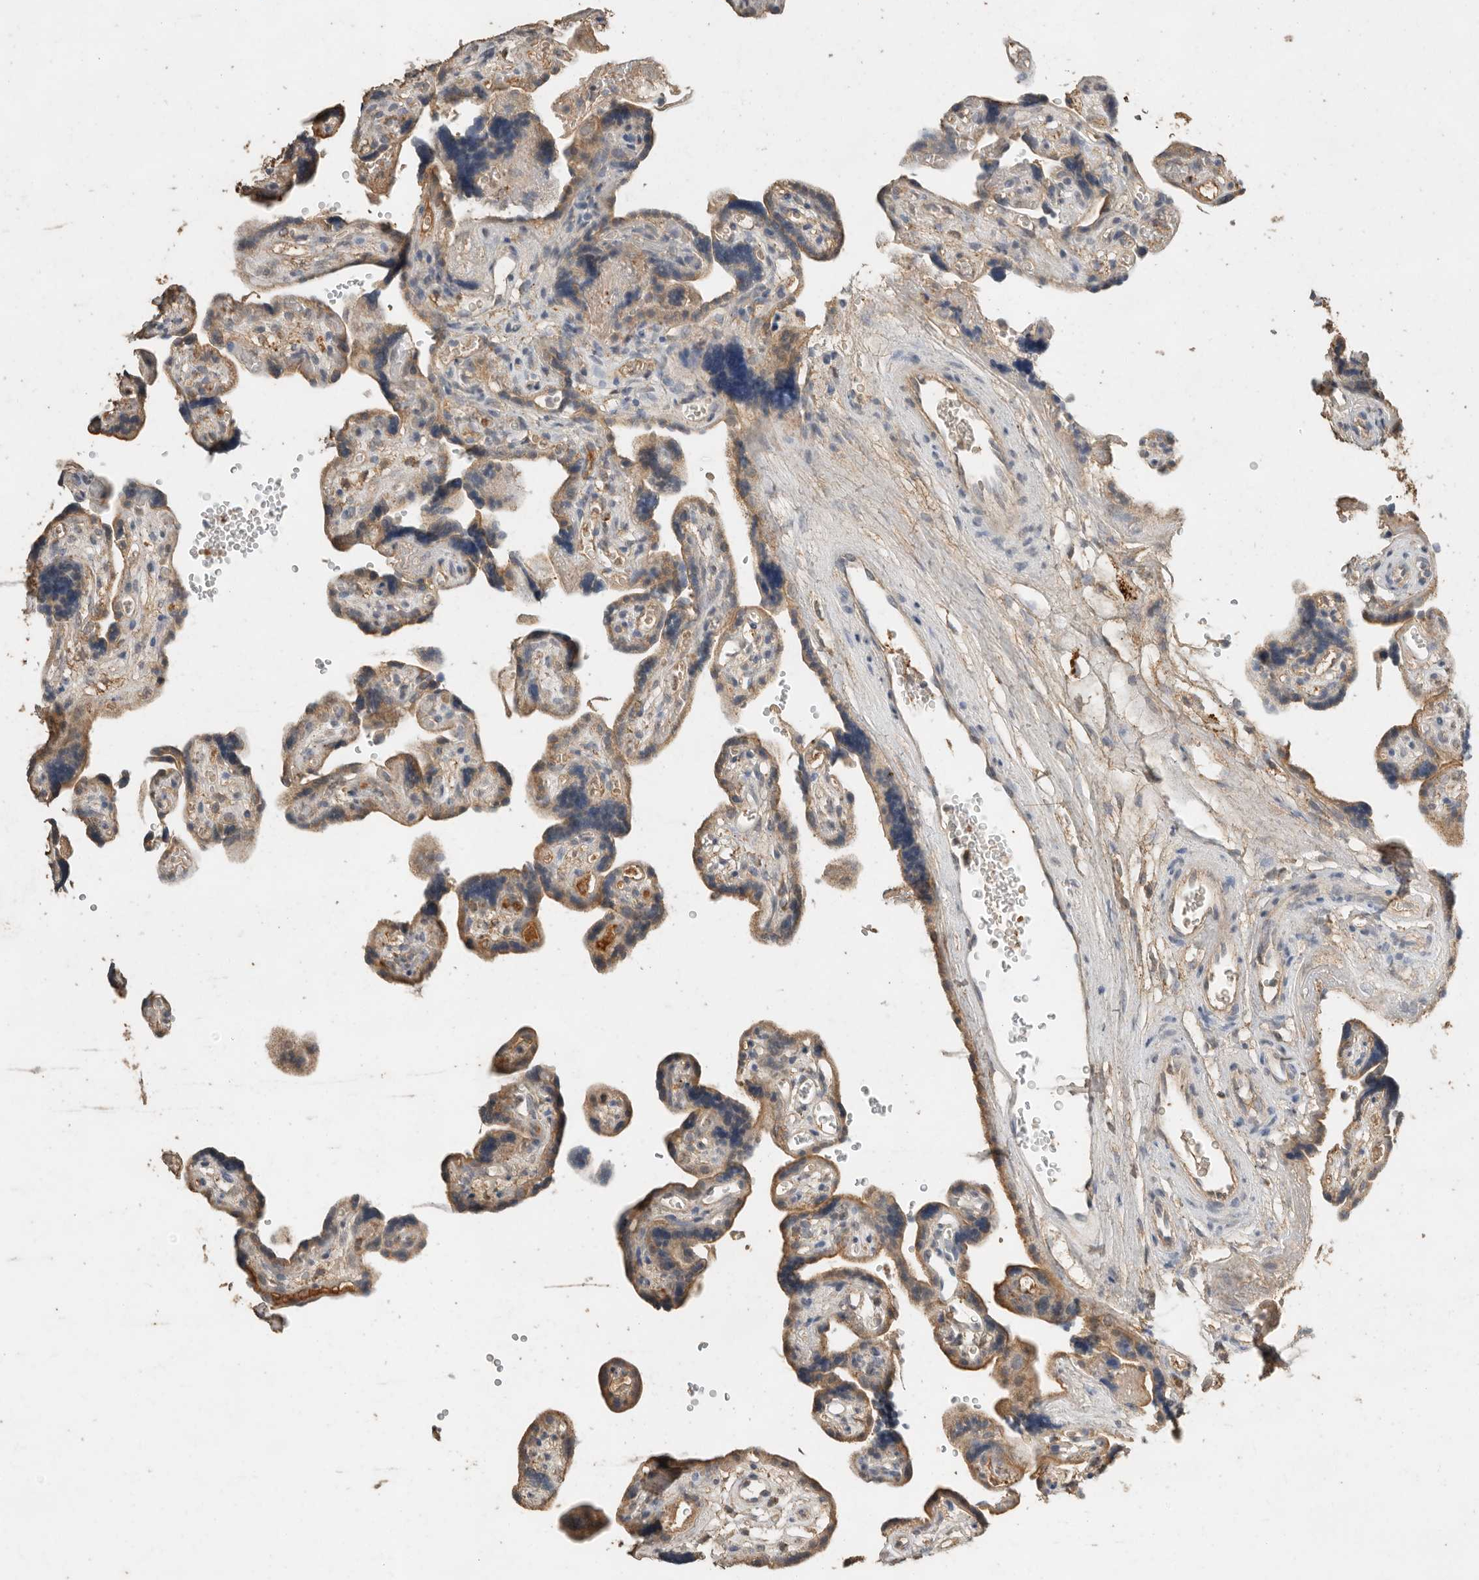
{"staining": {"intensity": "moderate", "quantity": ">75%", "location": "cytoplasmic/membranous"}, "tissue": "placenta", "cell_type": "Trophoblastic cells", "image_type": "normal", "snomed": [{"axis": "morphology", "description": "Normal tissue, NOS"}, {"axis": "topography", "description": "Placenta"}], "caption": "The photomicrograph displays staining of normal placenta, revealing moderate cytoplasmic/membranous protein expression (brown color) within trophoblastic cells.", "gene": "CTF1", "patient": {"sex": "female", "age": 30}}